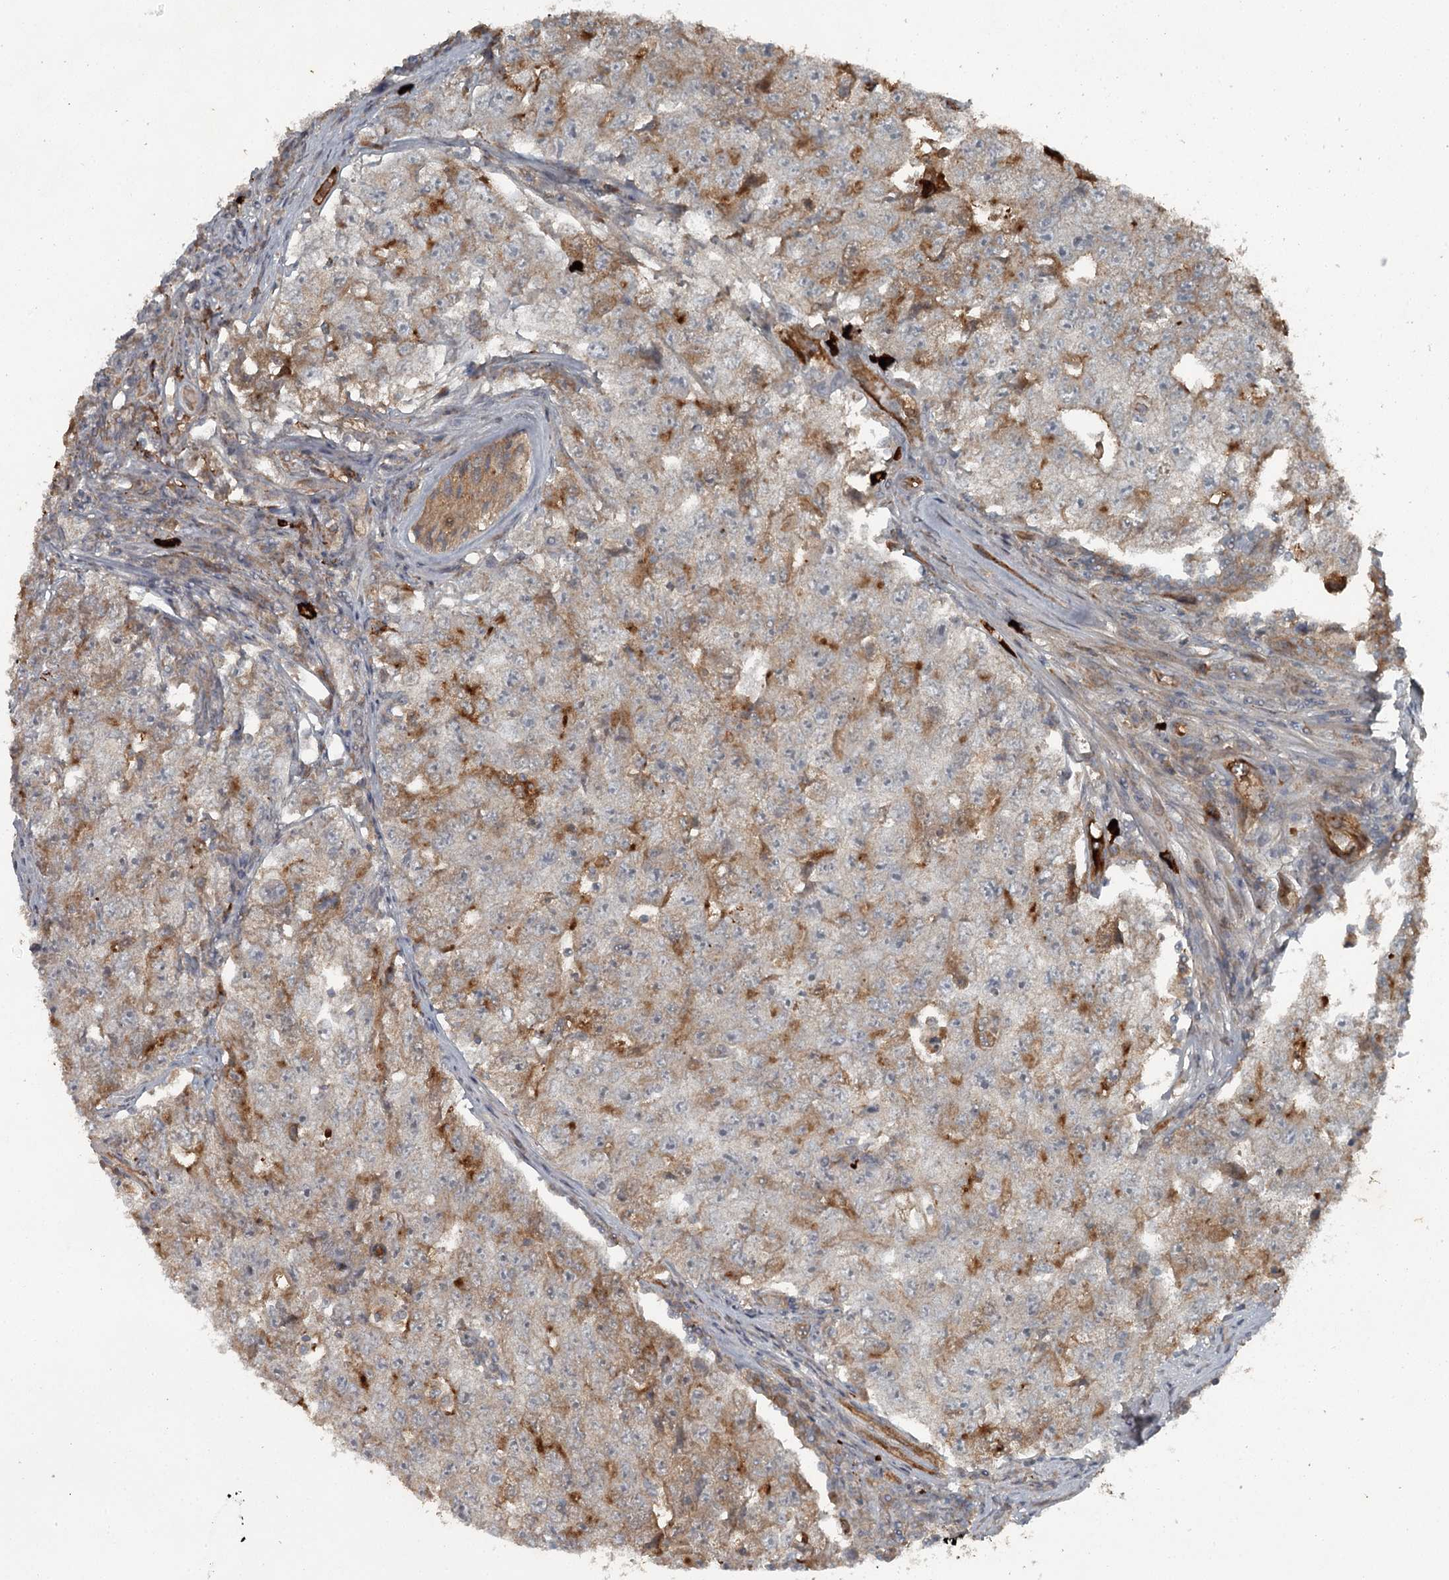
{"staining": {"intensity": "moderate", "quantity": "<25%", "location": "cytoplasmic/membranous"}, "tissue": "testis cancer", "cell_type": "Tumor cells", "image_type": "cancer", "snomed": [{"axis": "morphology", "description": "Carcinoma, Embryonal, NOS"}, {"axis": "topography", "description": "Testis"}], "caption": "Protein expression analysis of human testis embryonal carcinoma reveals moderate cytoplasmic/membranous positivity in about <25% of tumor cells.", "gene": "SLC39A8", "patient": {"sex": "male", "age": 17}}